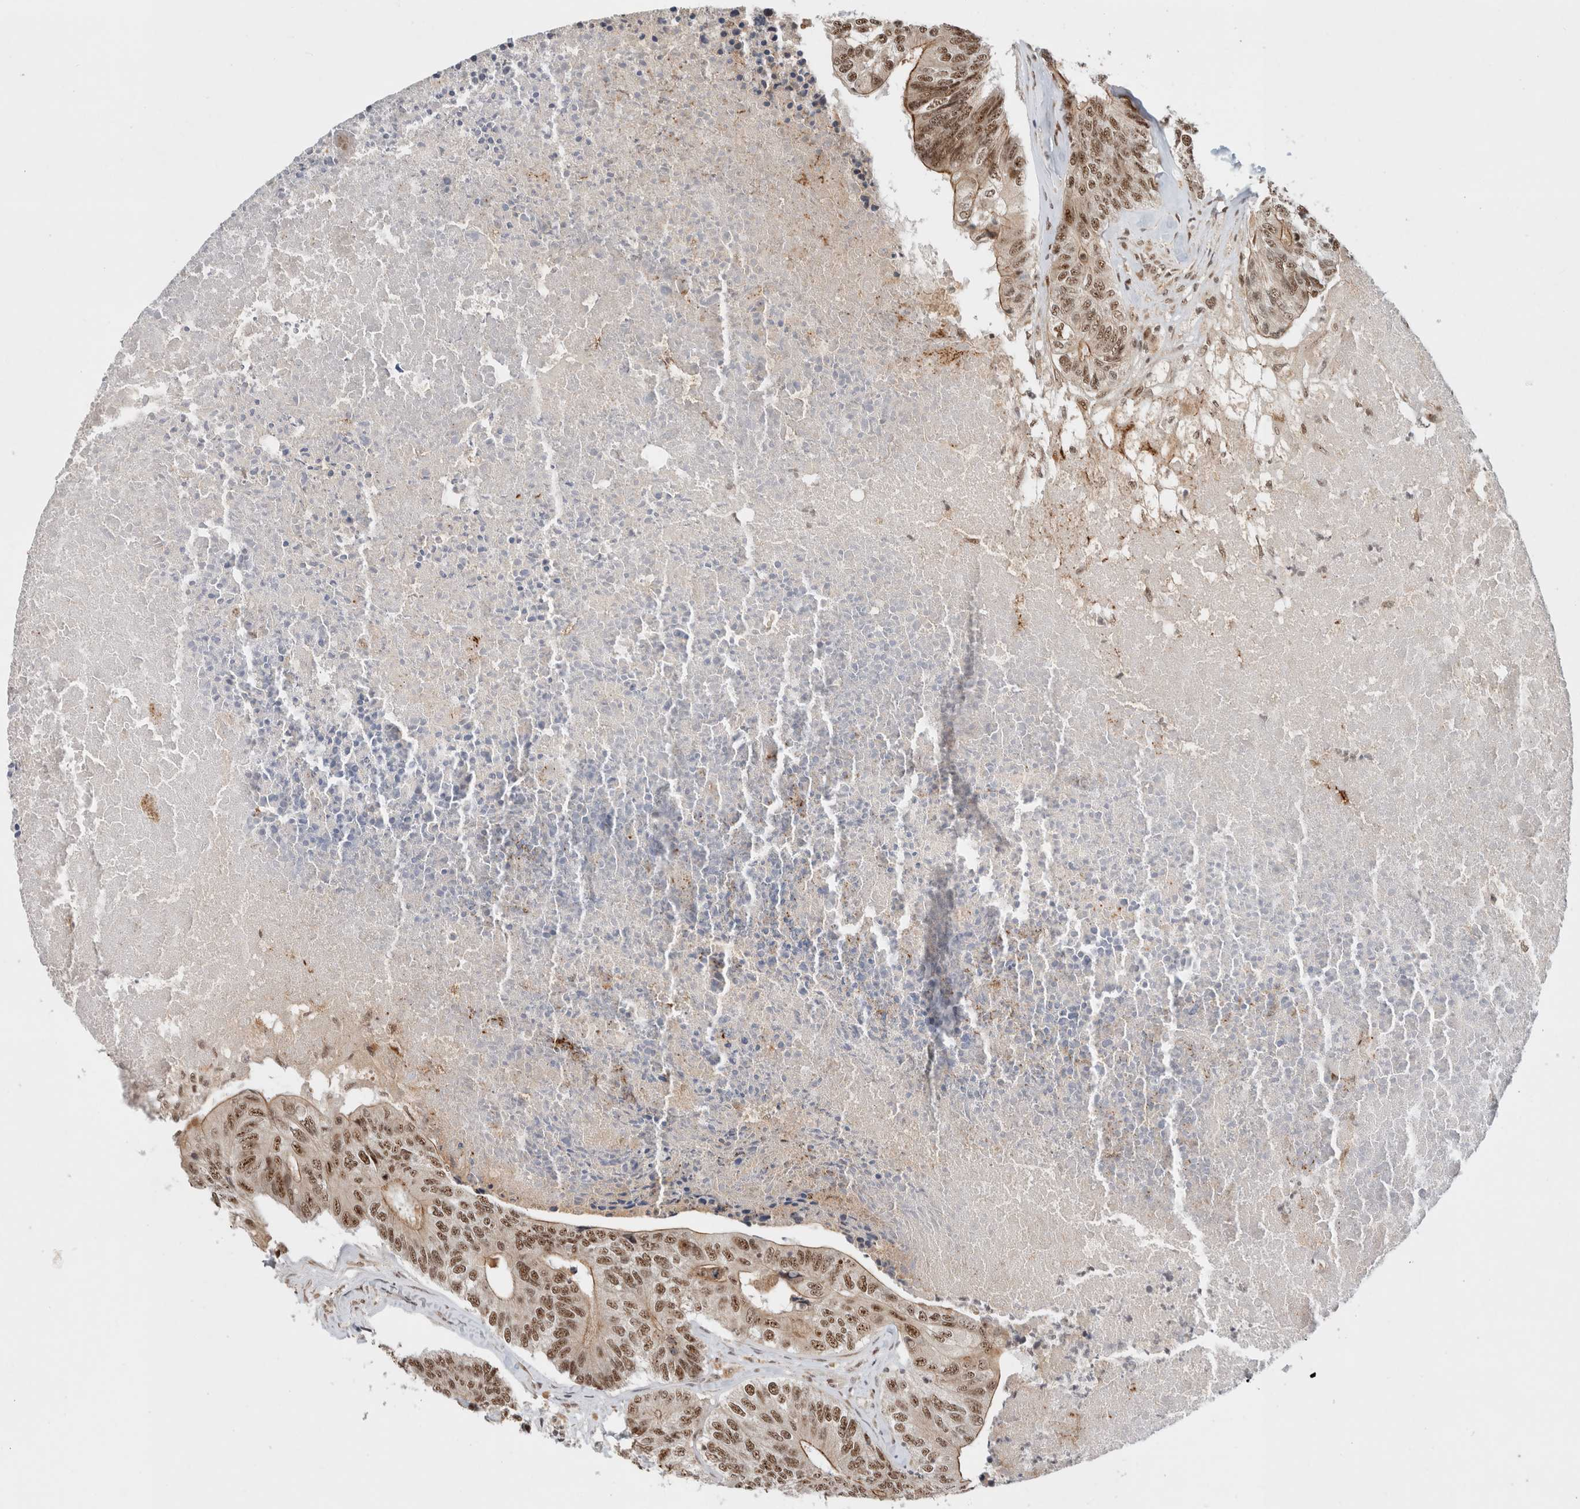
{"staining": {"intensity": "moderate", "quantity": ">75%", "location": "cytoplasmic/membranous,nuclear"}, "tissue": "colorectal cancer", "cell_type": "Tumor cells", "image_type": "cancer", "snomed": [{"axis": "morphology", "description": "Adenocarcinoma, NOS"}, {"axis": "topography", "description": "Colon"}], "caption": "High-power microscopy captured an immunohistochemistry (IHC) image of colorectal cancer (adenocarcinoma), revealing moderate cytoplasmic/membranous and nuclear expression in approximately >75% of tumor cells. (DAB (3,3'-diaminobenzidine) IHC, brown staining for protein, blue staining for nuclei).", "gene": "NCAPG2", "patient": {"sex": "female", "age": 67}}